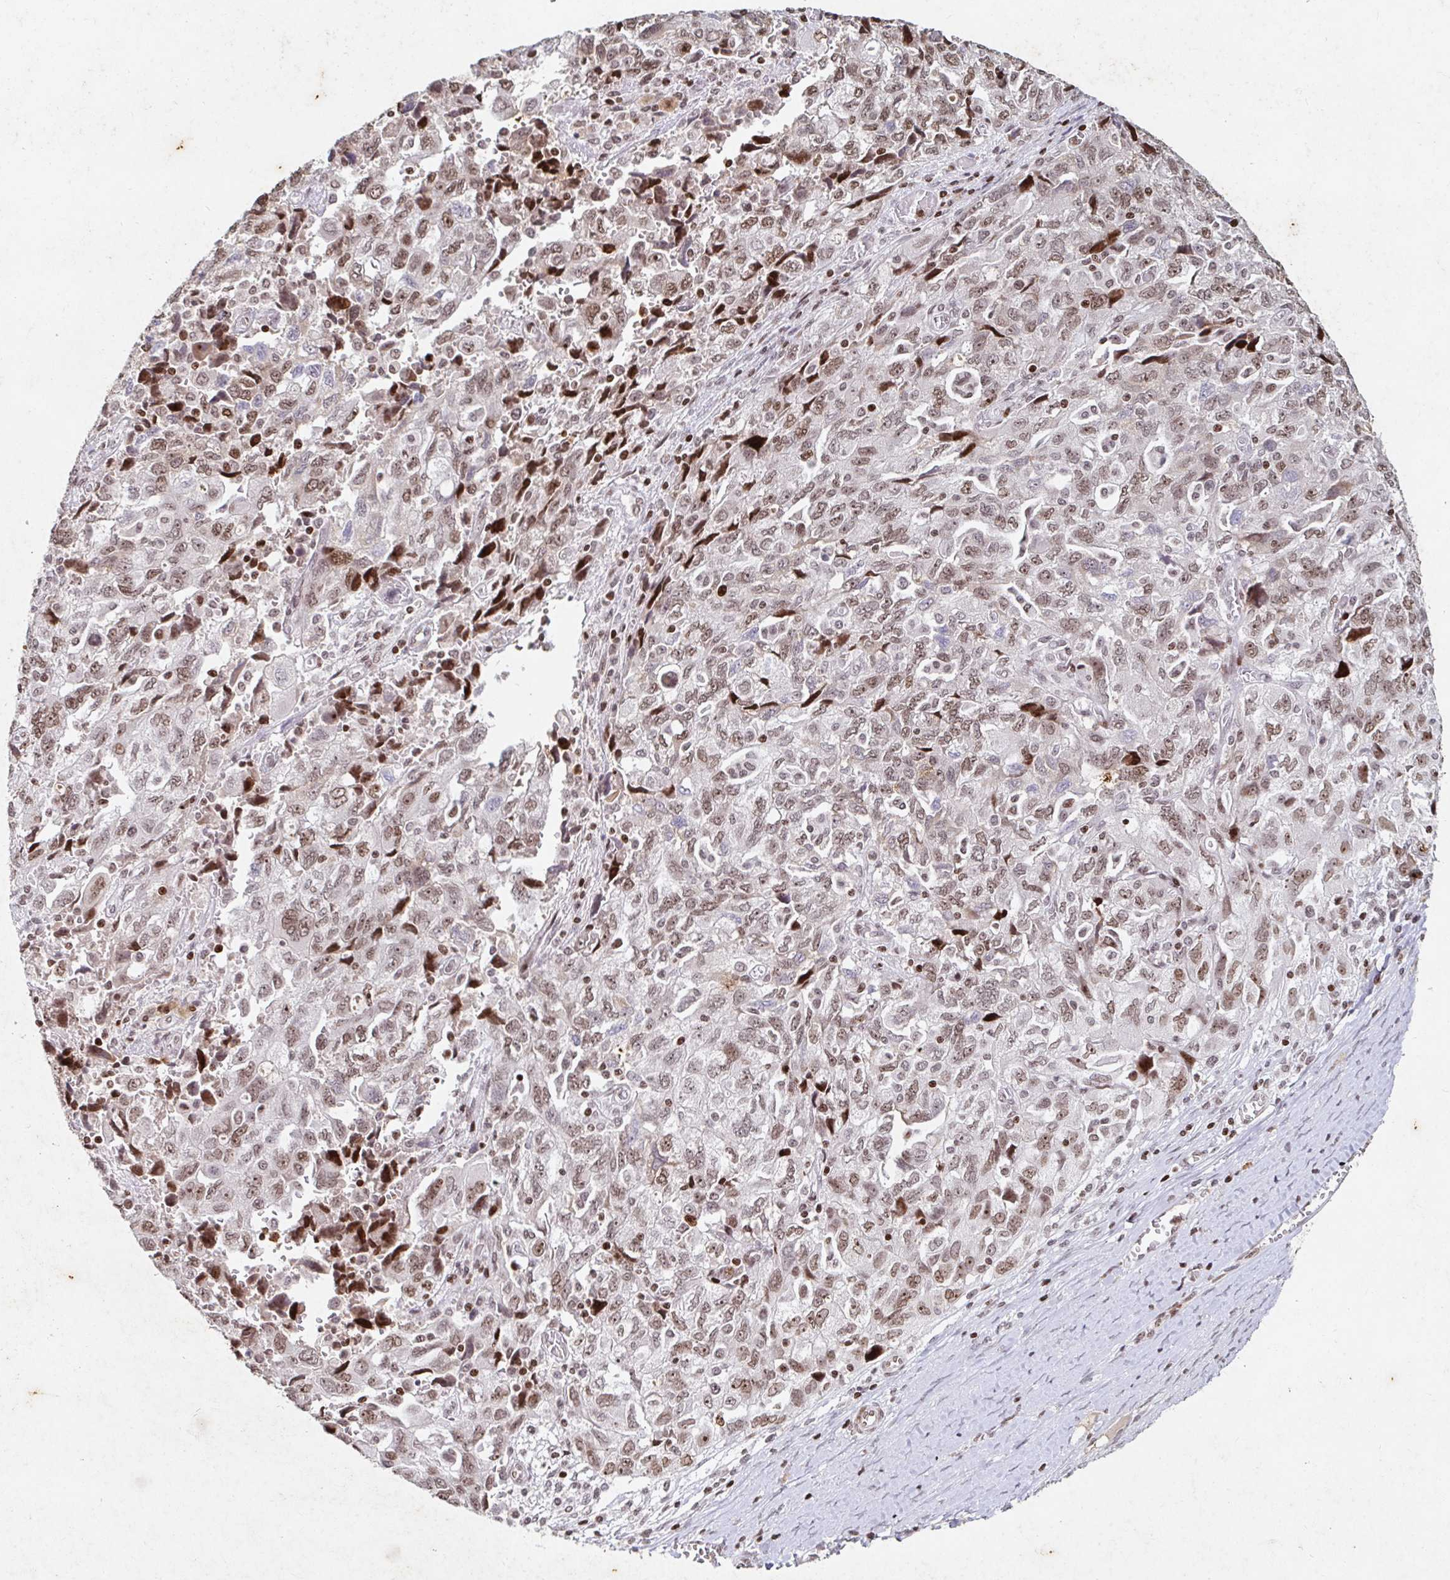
{"staining": {"intensity": "moderate", "quantity": ">75%", "location": "nuclear"}, "tissue": "ovarian cancer", "cell_type": "Tumor cells", "image_type": "cancer", "snomed": [{"axis": "morphology", "description": "Carcinoma, NOS"}, {"axis": "morphology", "description": "Cystadenocarcinoma, serous, NOS"}, {"axis": "topography", "description": "Ovary"}], "caption": "Ovarian carcinoma stained for a protein (brown) reveals moderate nuclear positive positivity in about >75% of tumor cells.", "gene": "C19orf53", "patient": {"sex": "female", "age": 69}}